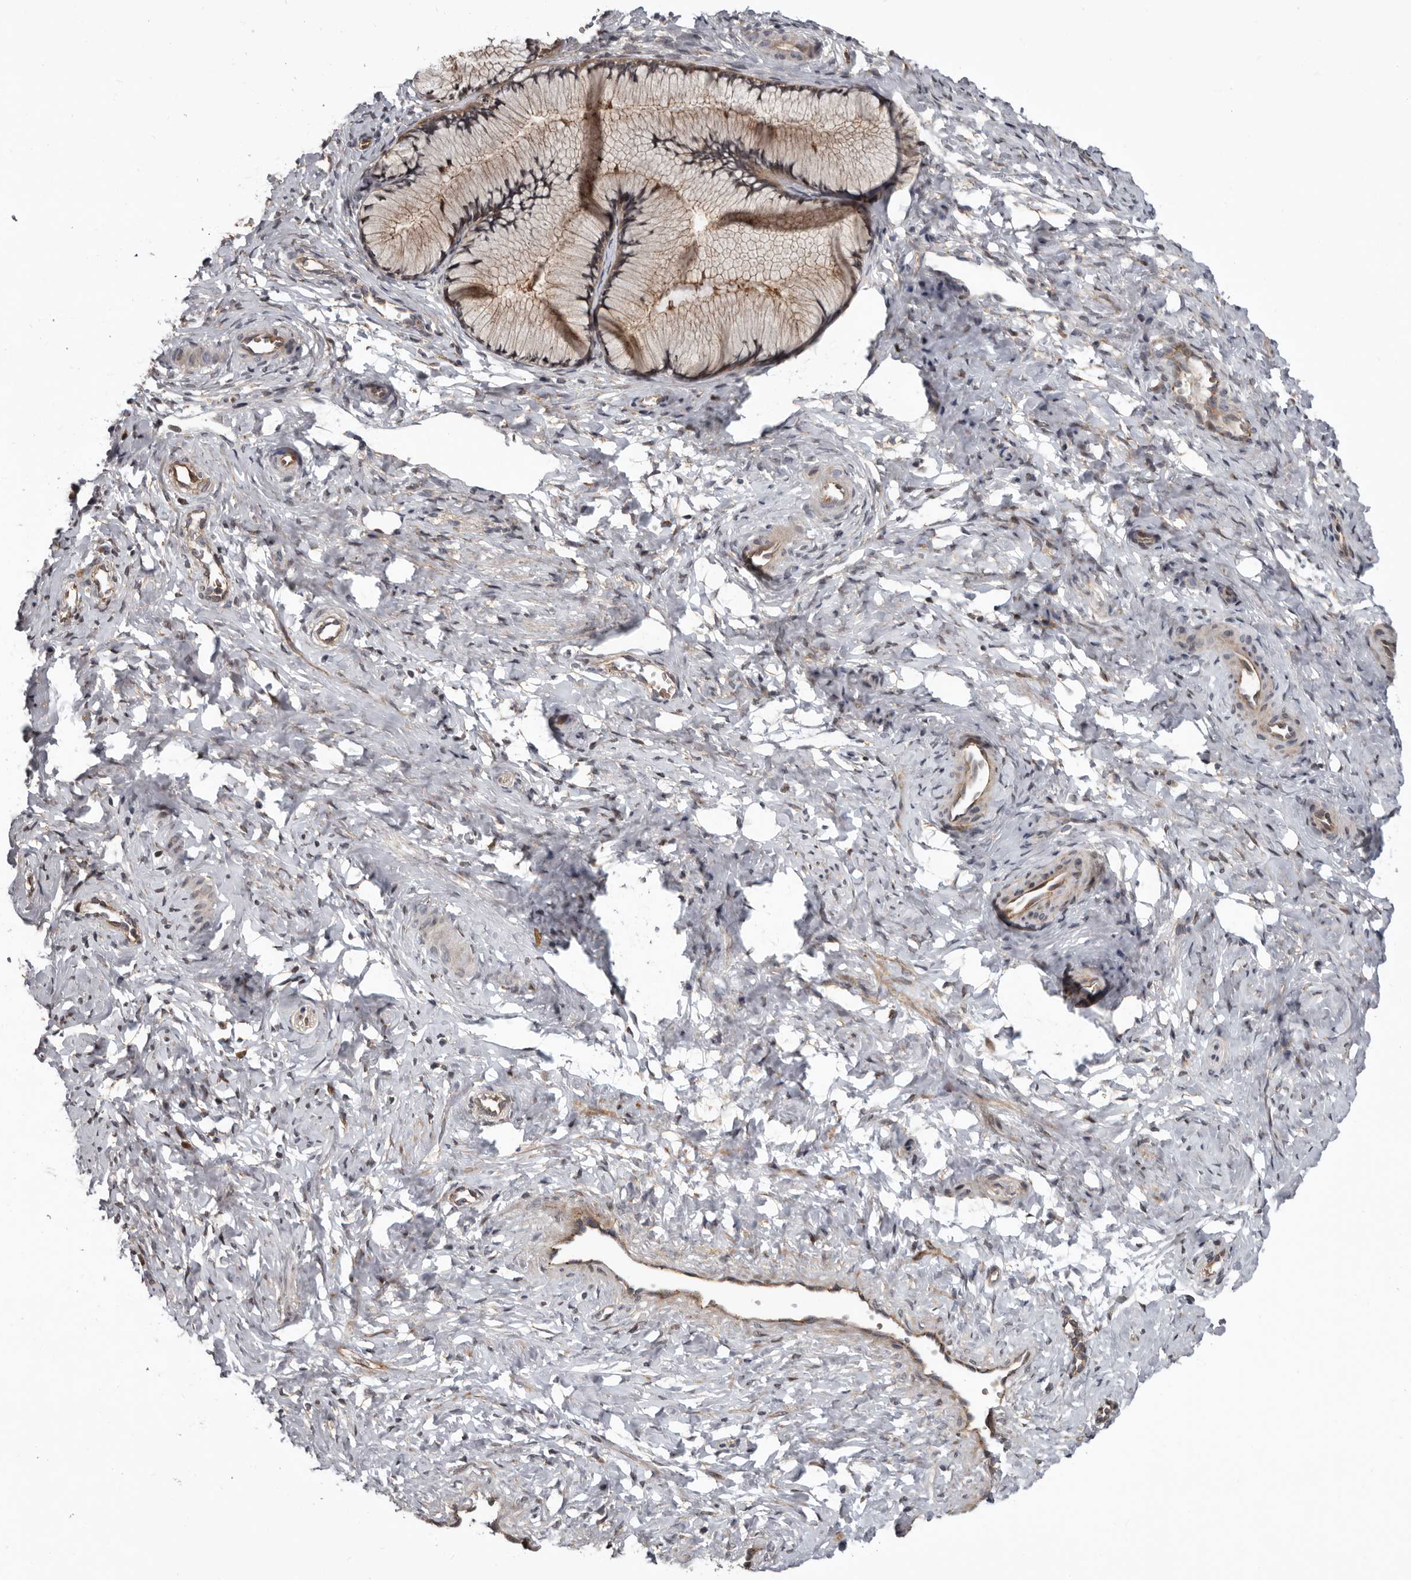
{"staining": {"intensity": "moderate", "quantity": ">75%", "location": "cytoplasmic/membranous"}, "tissue": "cervix", "cell_type": "Glandular cells", "image_type": "normal", "snomed": [{"axis": "morphology", "description": "Normal tissue, NOS"}, {"axis": "topography", "description": "Cervix"}], "caption": "Immunohistochemical staining of normal cervix demonstrates medium levels of moderate cytoplasmic/membranous expression in about >75% of glandular cells. (Brightfield microscopy of DAB IHC at high magnification).", "gene": "FGFR4", "patient": {"sex": "female", "age": 27}}